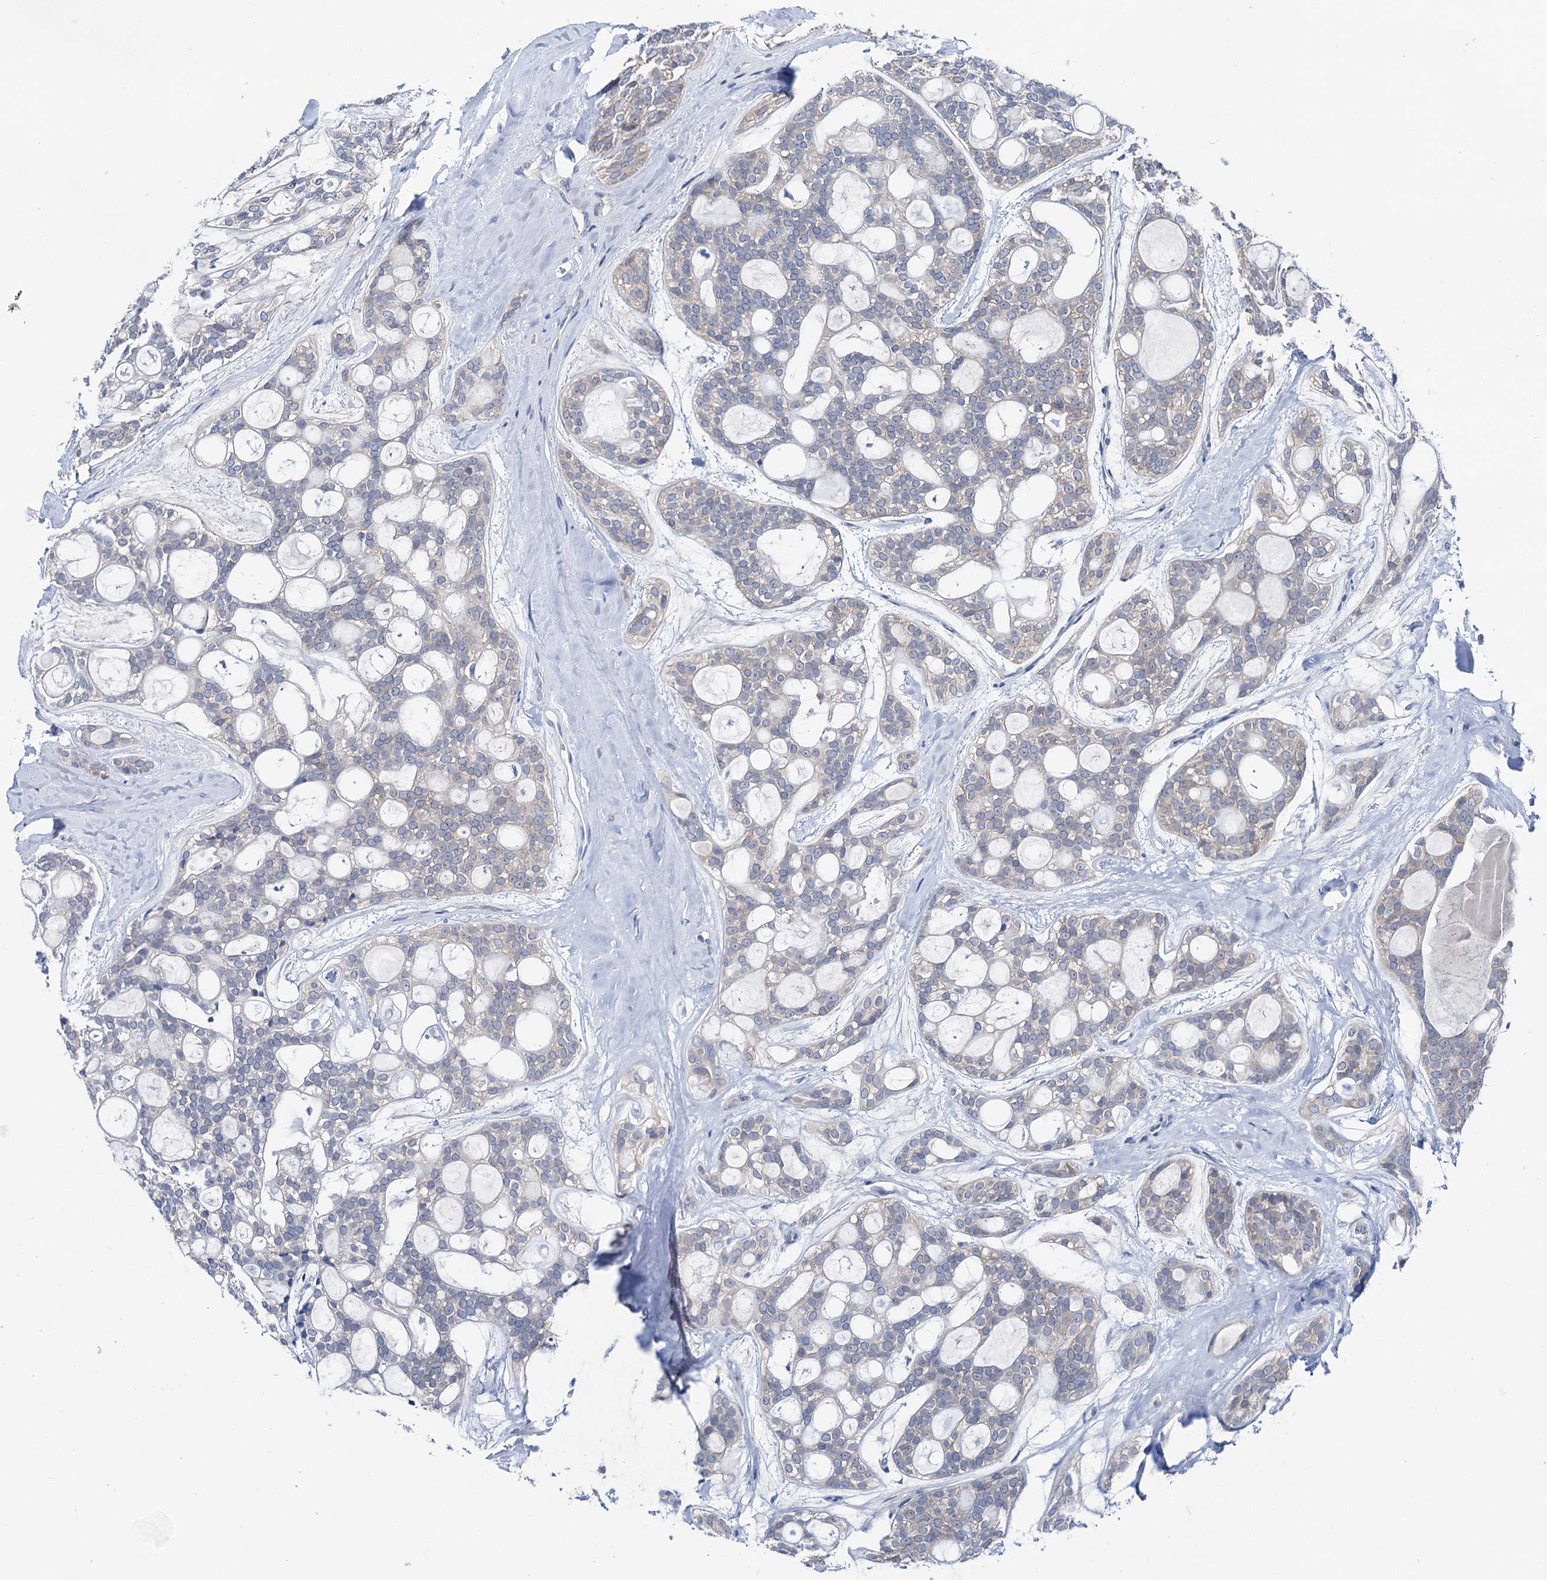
{"staining": {"intensity": "negative", "quantity": "none", "location": "none"}, "tissue": "head and neck cancer", "cell_type": "Tumor cells", "image_type": "cancer", "snomed": [{"axis": "morphology", "description": "Adenocarcinoma, NOS"}, {"axis": "topography", "description": "Head-Neck"}], "caption": "High power microscopy micrograph of an immunohistochemistry (IHC) histopathology image of head and neck adenocarcinoma, revealing no significant expression in tumor cells.", "gene": "SHROOM1", "patient": {"sex": "male", "age": 66}}